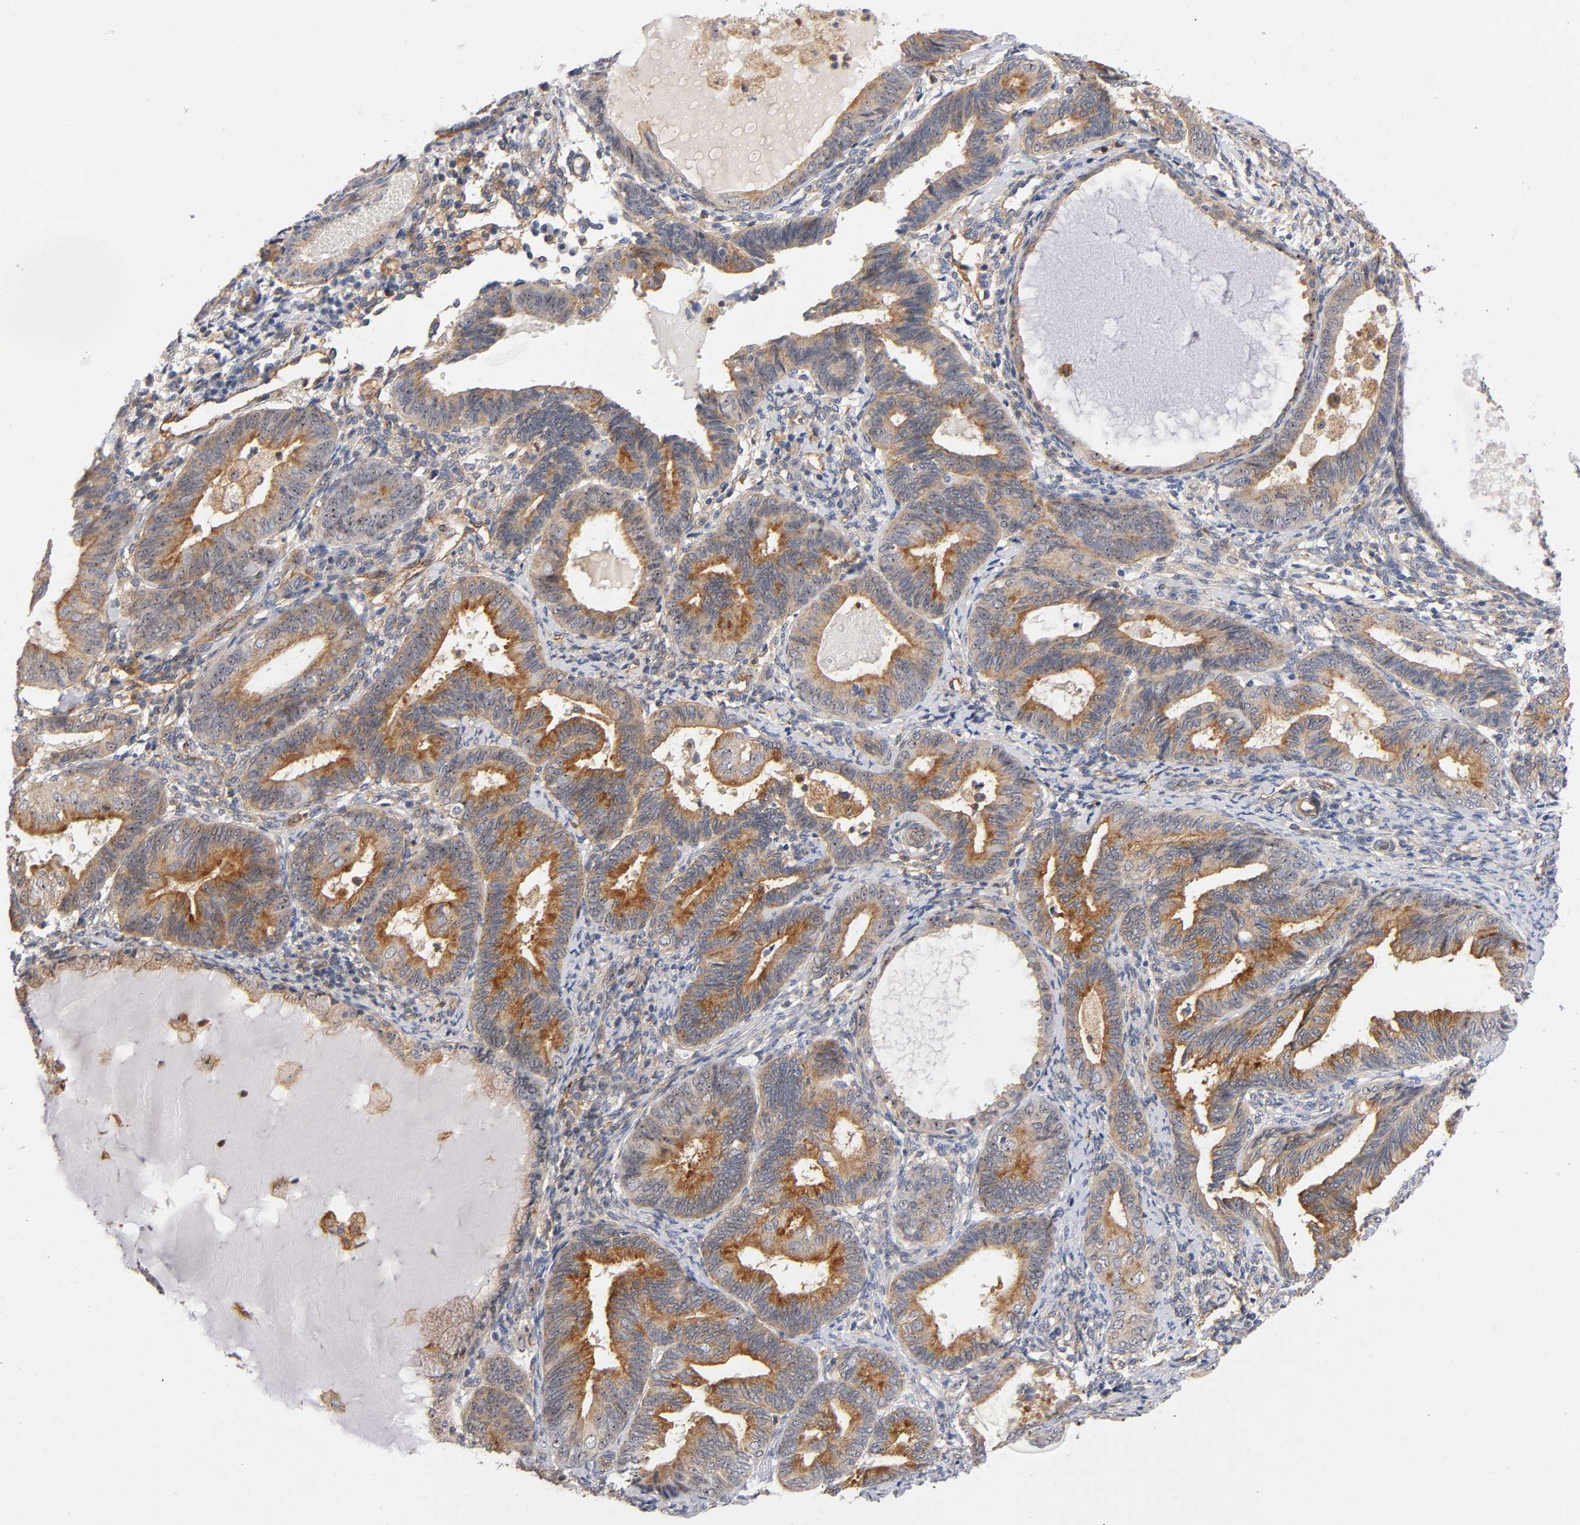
{"staining": {"intensity": "moderate", "quantity": ">75%", "location": "cytoplasmic/membranous,nuclear"}, "tissue": "endometrial cancer", "cell_type": "Tumor cells", "image_type": "cancer", "snomed": [{"axis": "morphology", "description": "Adenocarcinoma, NOS"}, {"axis": "topography", "description": "Endometrium"}], "caption": "Moderate cytoplasmic/membranous and nuclear protein positivity is appreciated in about >75% of tumor cells in endometrial adenocarcinoma. Ihc stains the protein in brown and the nuclei are stained blue.", "gene": "PLD1", "patient": {"sex": "female", "age": 63}}